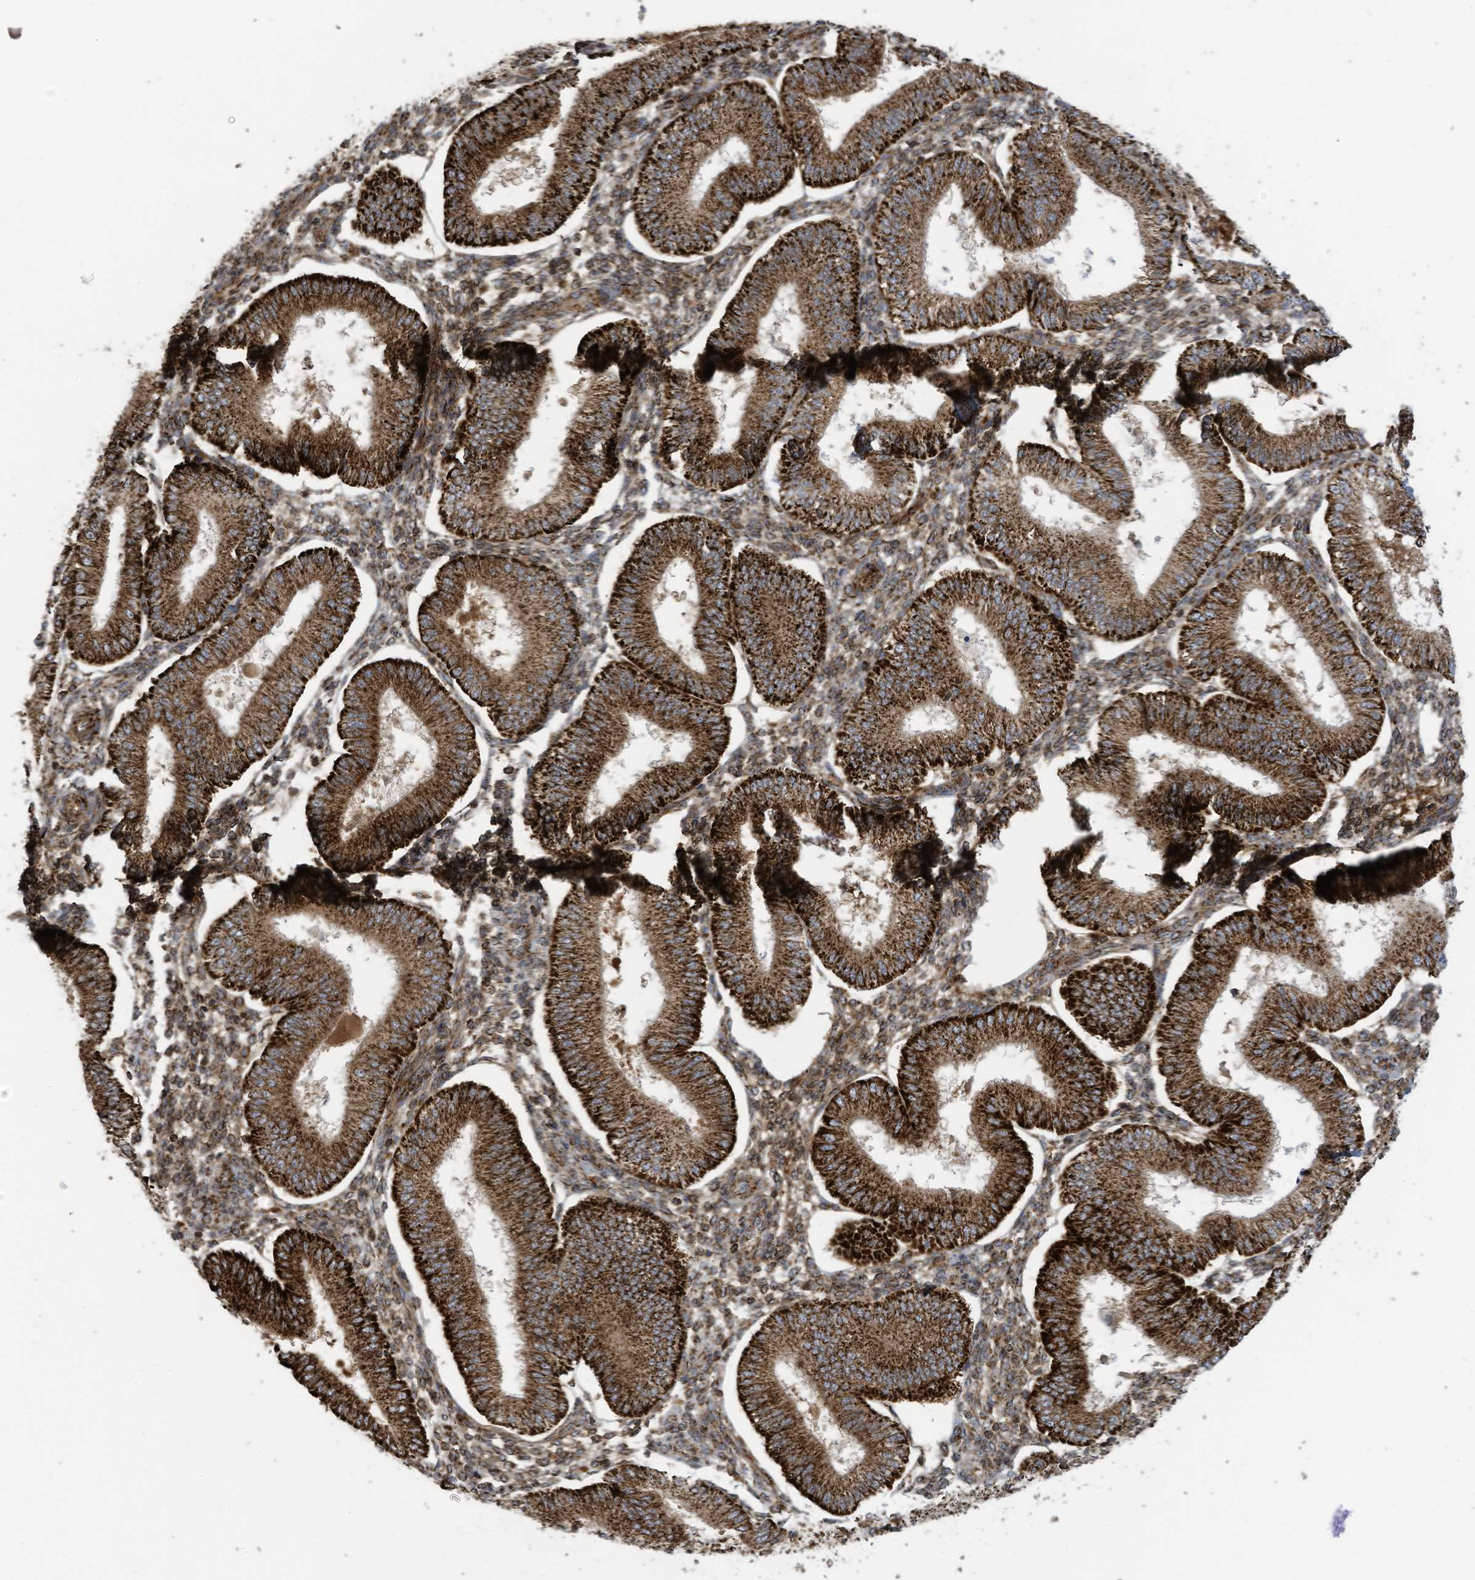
{"staining": {"intensity": "strong", "quantity": ">75%", "location": "cytoplasmic/membranous"}, "tissue": "endometrium", "cell_type": "Cells in endometrial stroma", "image_type": "normal", "snomed": [{"axis": "morphology", "description": "Normal tissue, NOS"}, {"axis": "topography", "description": "Endometrium"}], "caption": "Immunohistochemistry photomicrograph of normal endometrium: human endometrium stained using immunohistochemistry (IHC) displays high levels of strong protein expression localized specifically in the cytoplasmic/membranous of cells in endometrial stroma, appearing as a cytoplasmic/membranous brown color.", "gene": "COX10", "patient": {"sex": "female", "age": 39}}